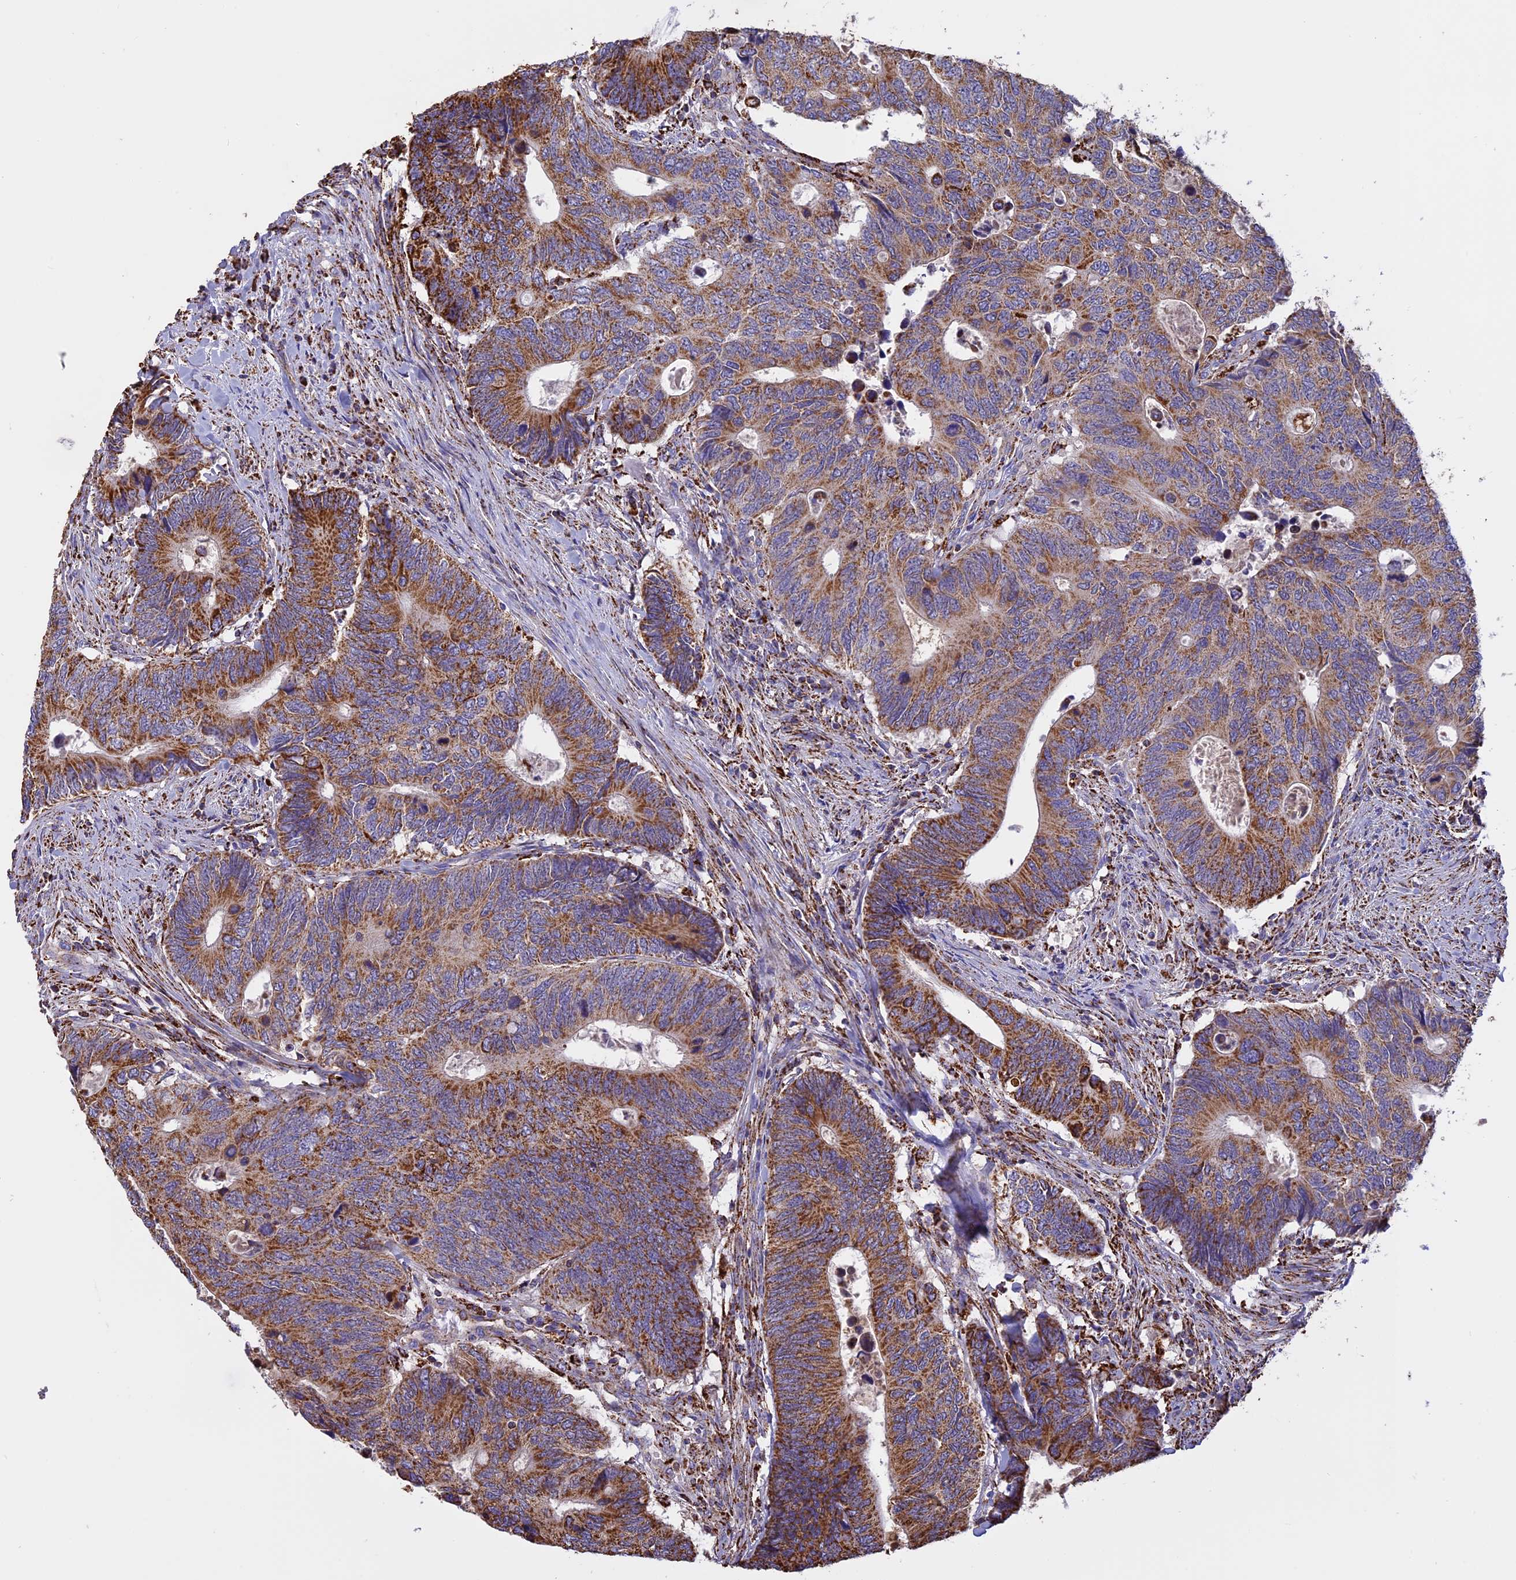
{"staining": {"intensity": "moderate", "quantity": ">75%", "location": "cytoplasmic/membranous"}, "tissue": "colorectal cancer", "cell_type": "Tumor cells", "image_type": "cancer", "snomed": [{"axis": "morphology", "description": "Adenocarcinoma, NOS"}, {"axis": "topography", "description": "Colon"}], "caption": "Immunohistochemical staining of human colorectal adenocarcinoma demonstrates medium levels of moderate cytoplasmic/membranous protein positivity in about >75% of tumor cells.", "gene": "KCNG1", "patient": {"sex": "male", "age": 87}}